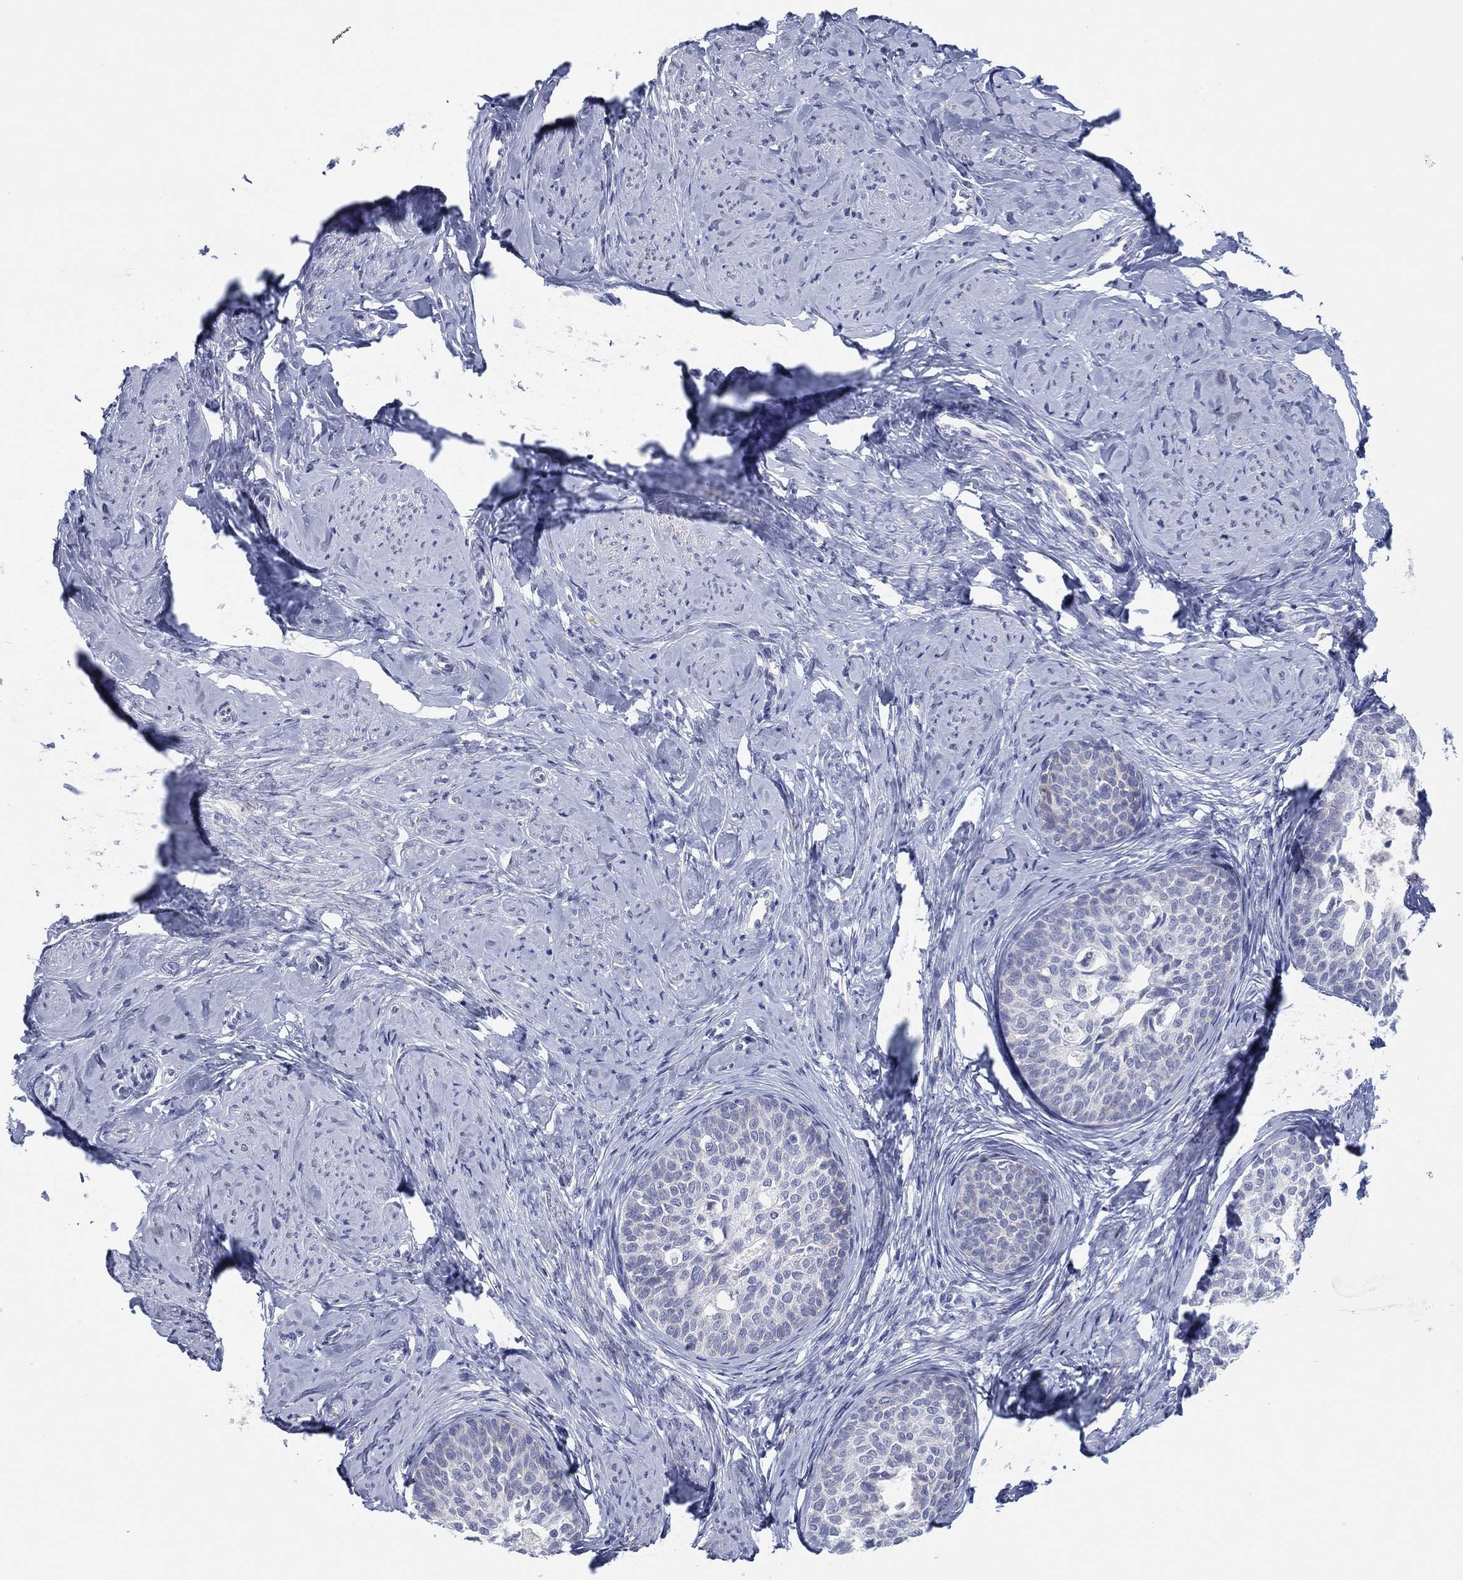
{"staining": {"intensity": "negative", "quantity": "none", "location": "none"}, "tissue": "cervical cancer", "cell_type": "Tumor cells", "image_type": "cancer", "snomed": [{"axis": "morphology", "description": "Squamous cell carcinoma, NOS"}, {"axis": "topography", "description": "Cervix"}], "caption": "The histopathology image demonstrates no staining of tumor cells in cervical cancer.", "gene": "HEATR4", "patient": {"sex": "female", "age": 51}}